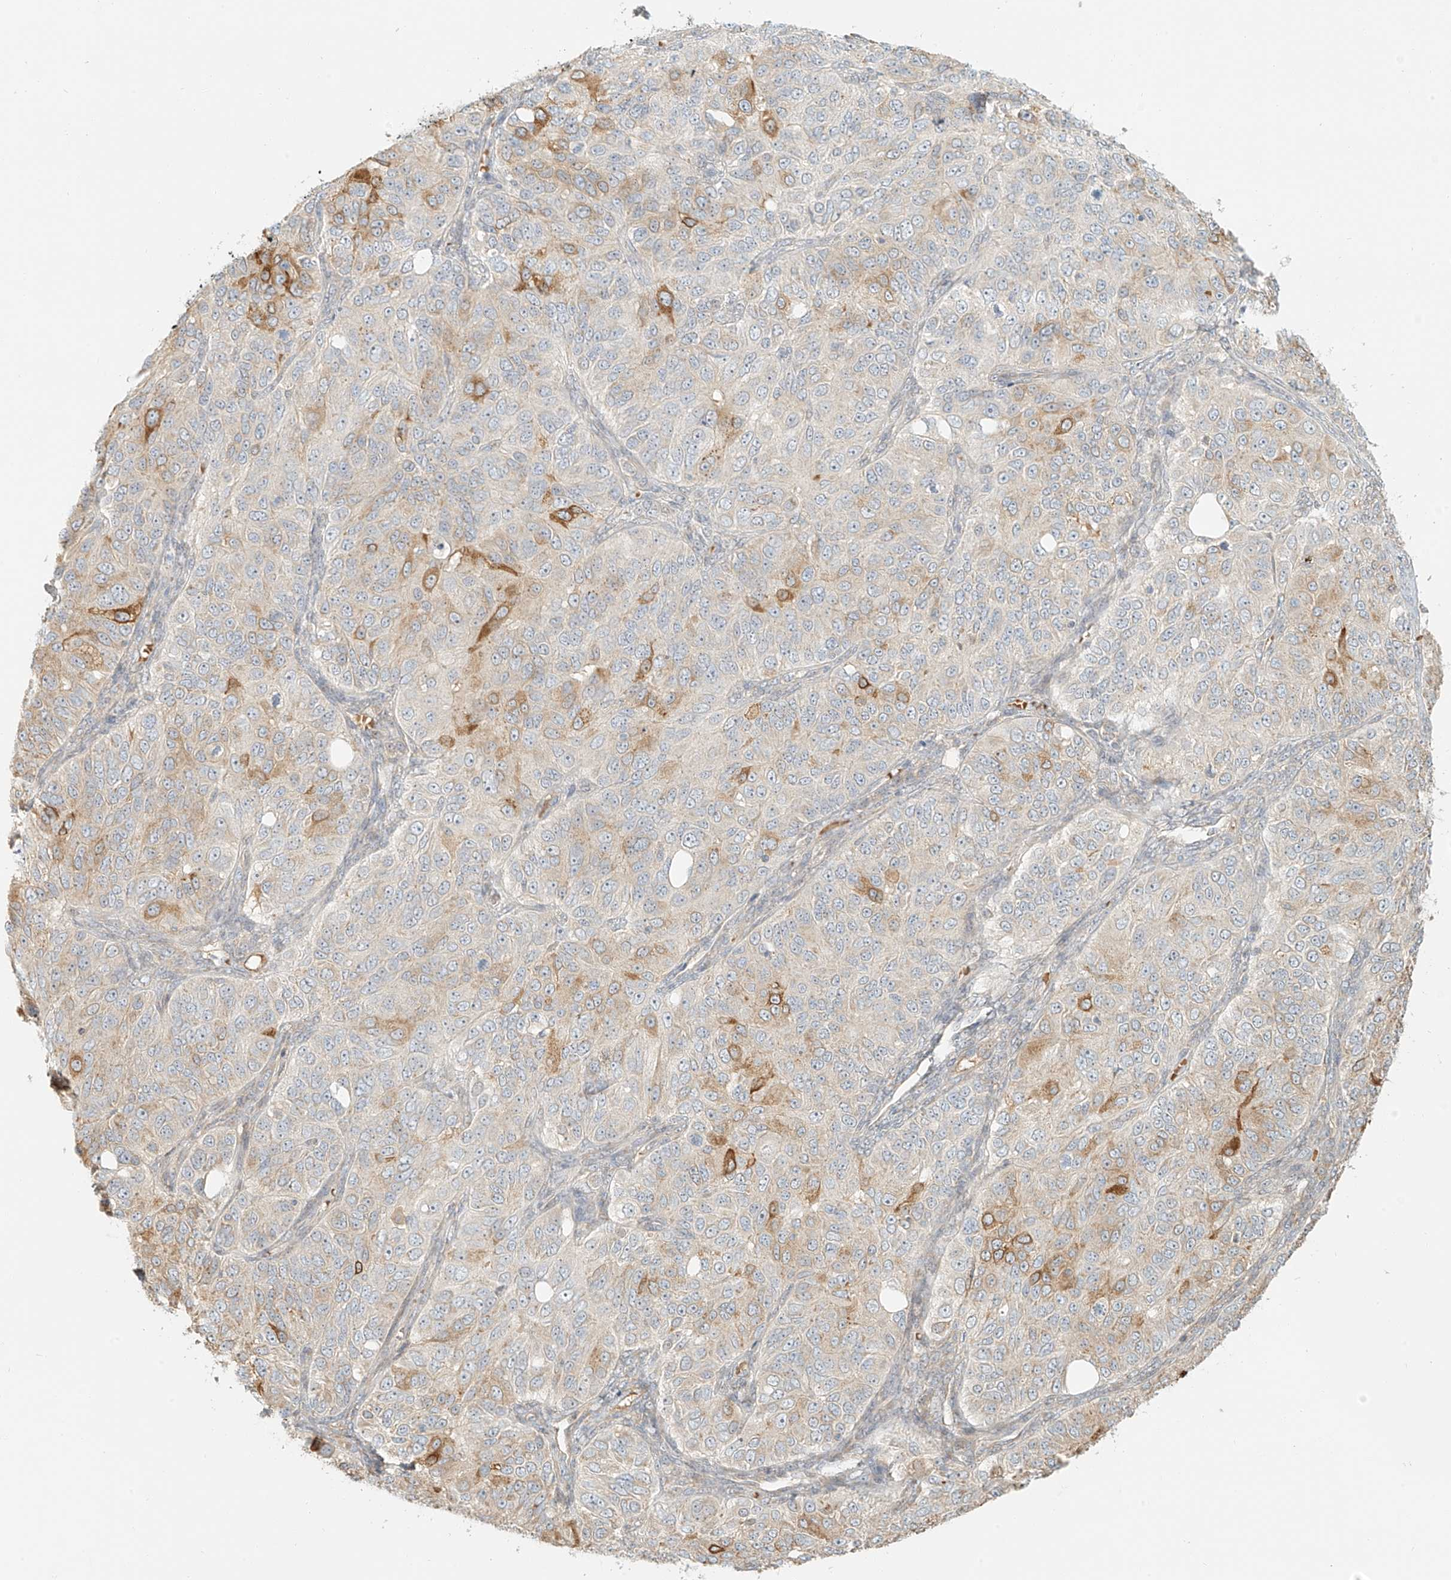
{"staining": {"intensity": "moderate", "quantity": "<25%", "location": "cytoplasmic/membranous"}, "tissue": "ovarian cancer", "cell_type": "Tumor cells", "image_type": "cancer", "snomed": [{"axis": "morphology", "description": "Carcinoma, endometroid"}, {"axis": "topography", "description": "Ovary"}], "caption": "An immunohistochemistry image of neoplastic tissue is shown. Protein staining in brown shows moderate cytoplasmic/membranous positivity in ovarian cancer (endometroid carcinoma) within tumor cells.", "gene": "UPK1B", "patient": {"sex": "female", "age": 51}}